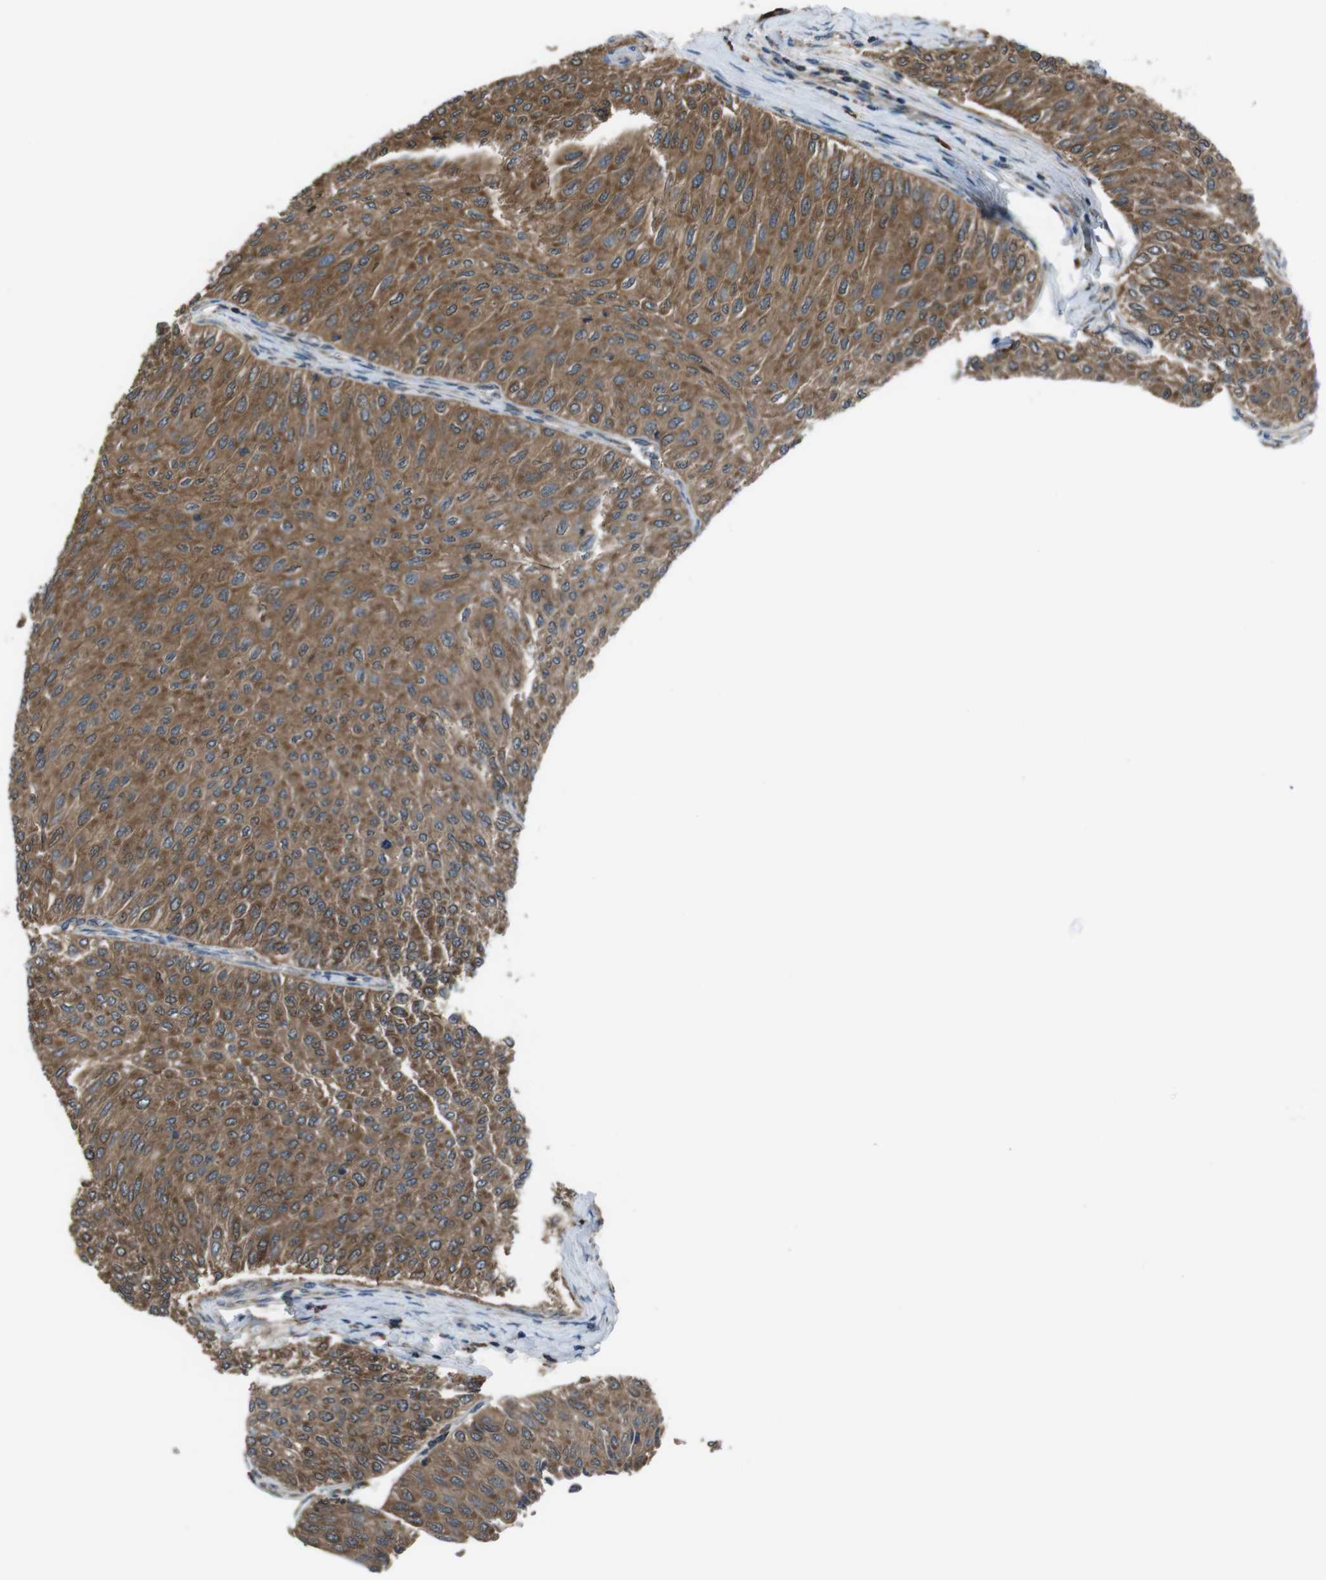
{"staining": {"intensity": "moderate", "quantity": ">75%", "location": "cytoplasmic/membranous"}, "tissue": "urothelial cancer", "cell_type": "Tumor cells", "image_type": "cancer", "snomed": [{"axis": "morphology", "description": "Urothelial carcinoma, Low grade"}, {"axis": "topography", "description": "Urinary bladder"}], "caption": "IHC of human urothelial carcinoma (low-grade) shows medium levels of moderate cytoplasmic/membranous positivity in approximately >75% of tumor cells.", "gene": "SSR3", "patient": {"sex": "male", "age": 78}}